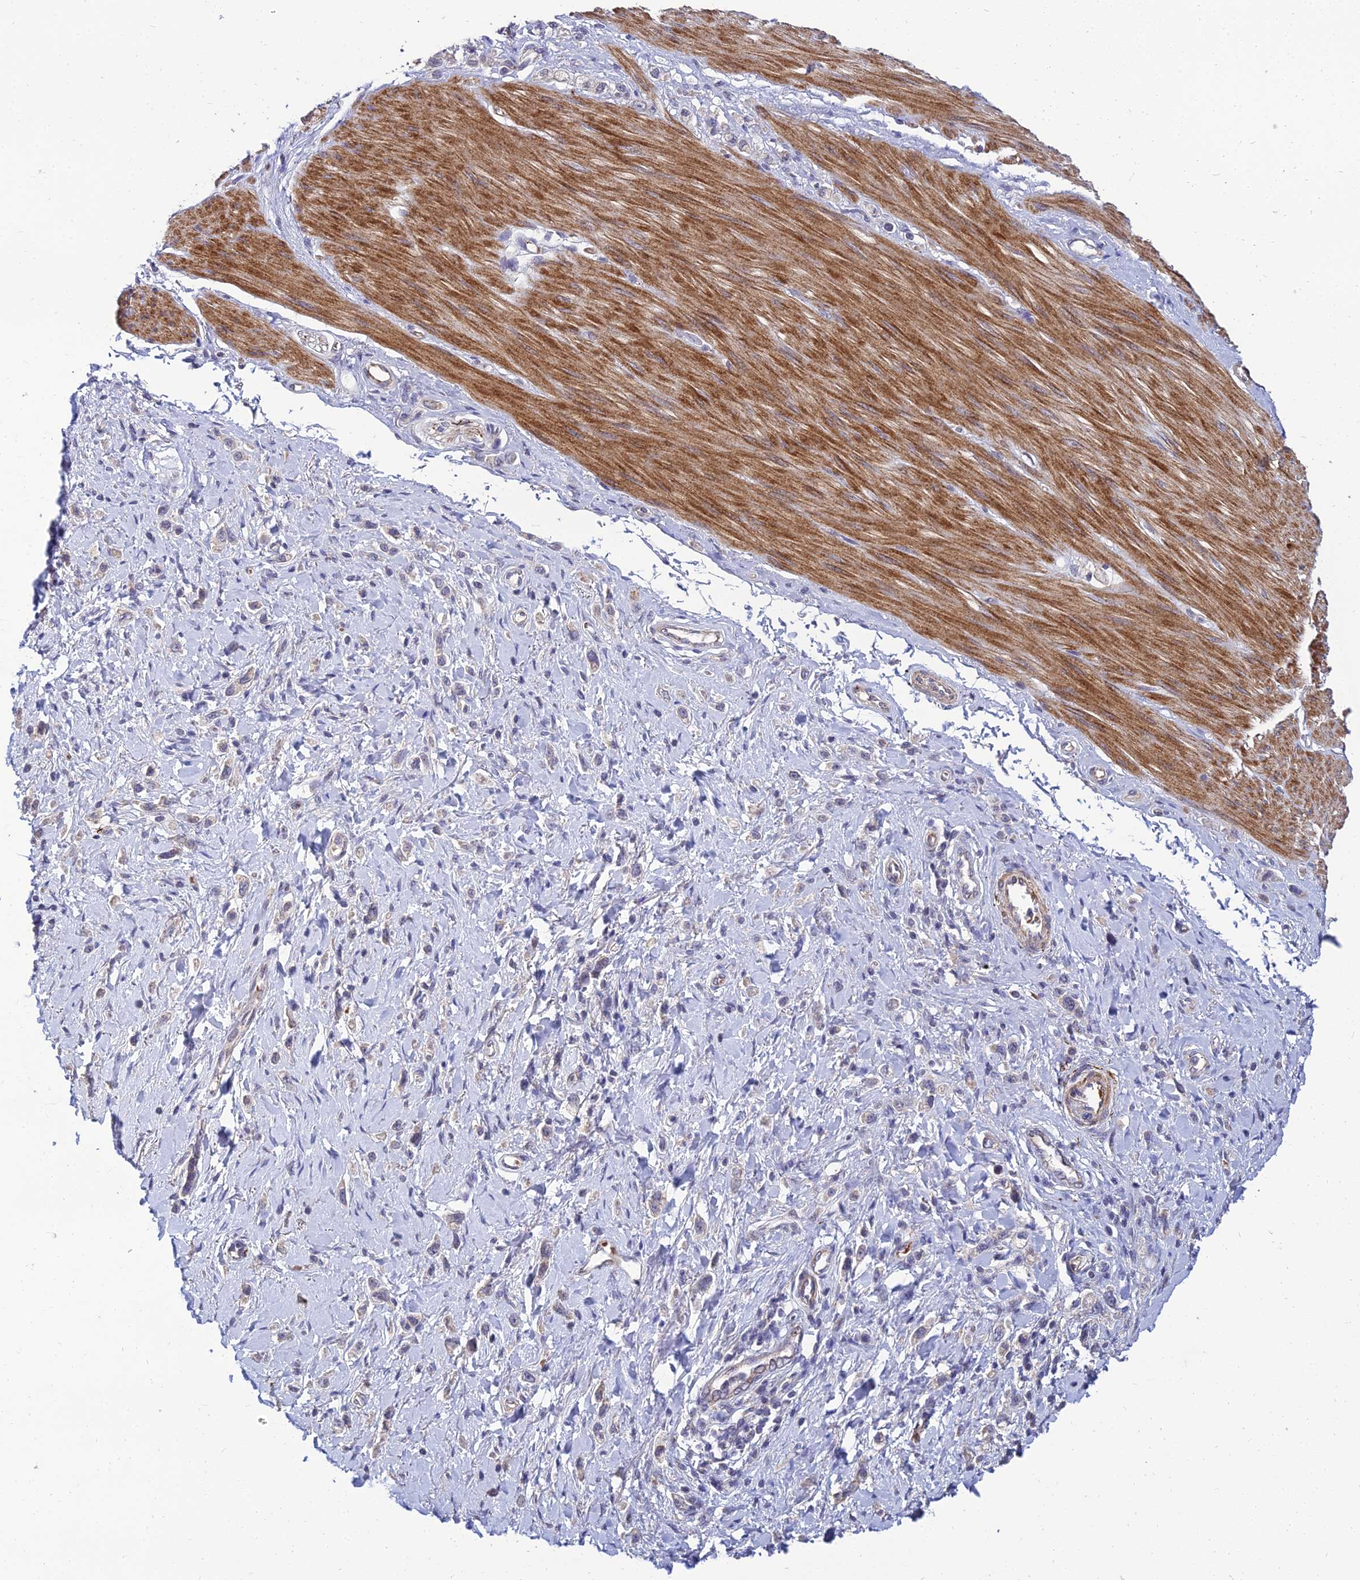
{"staining": {"intensity": "negative", "quantity": "none", "location": "none"}, "tissue": "stomach cancer", "cell_type": "Tumor cells", "image_type": "cancer", "snomed": [{"axis": "morphology", "description": "Adenocarcinoma, NOS"}, {"axis": "topography", "description": "Stomach"}], "caption": "The micrograph shows no staining of tumor cells in stomach adenocarcinoma. The staining was performed using DAB to visualize the protein expression in brown, while the nuclei were stained in blue with hematoxylin (Magnification: 20x).", "gene": "NPY", "patient": {"sex": "female", "age": 65}}